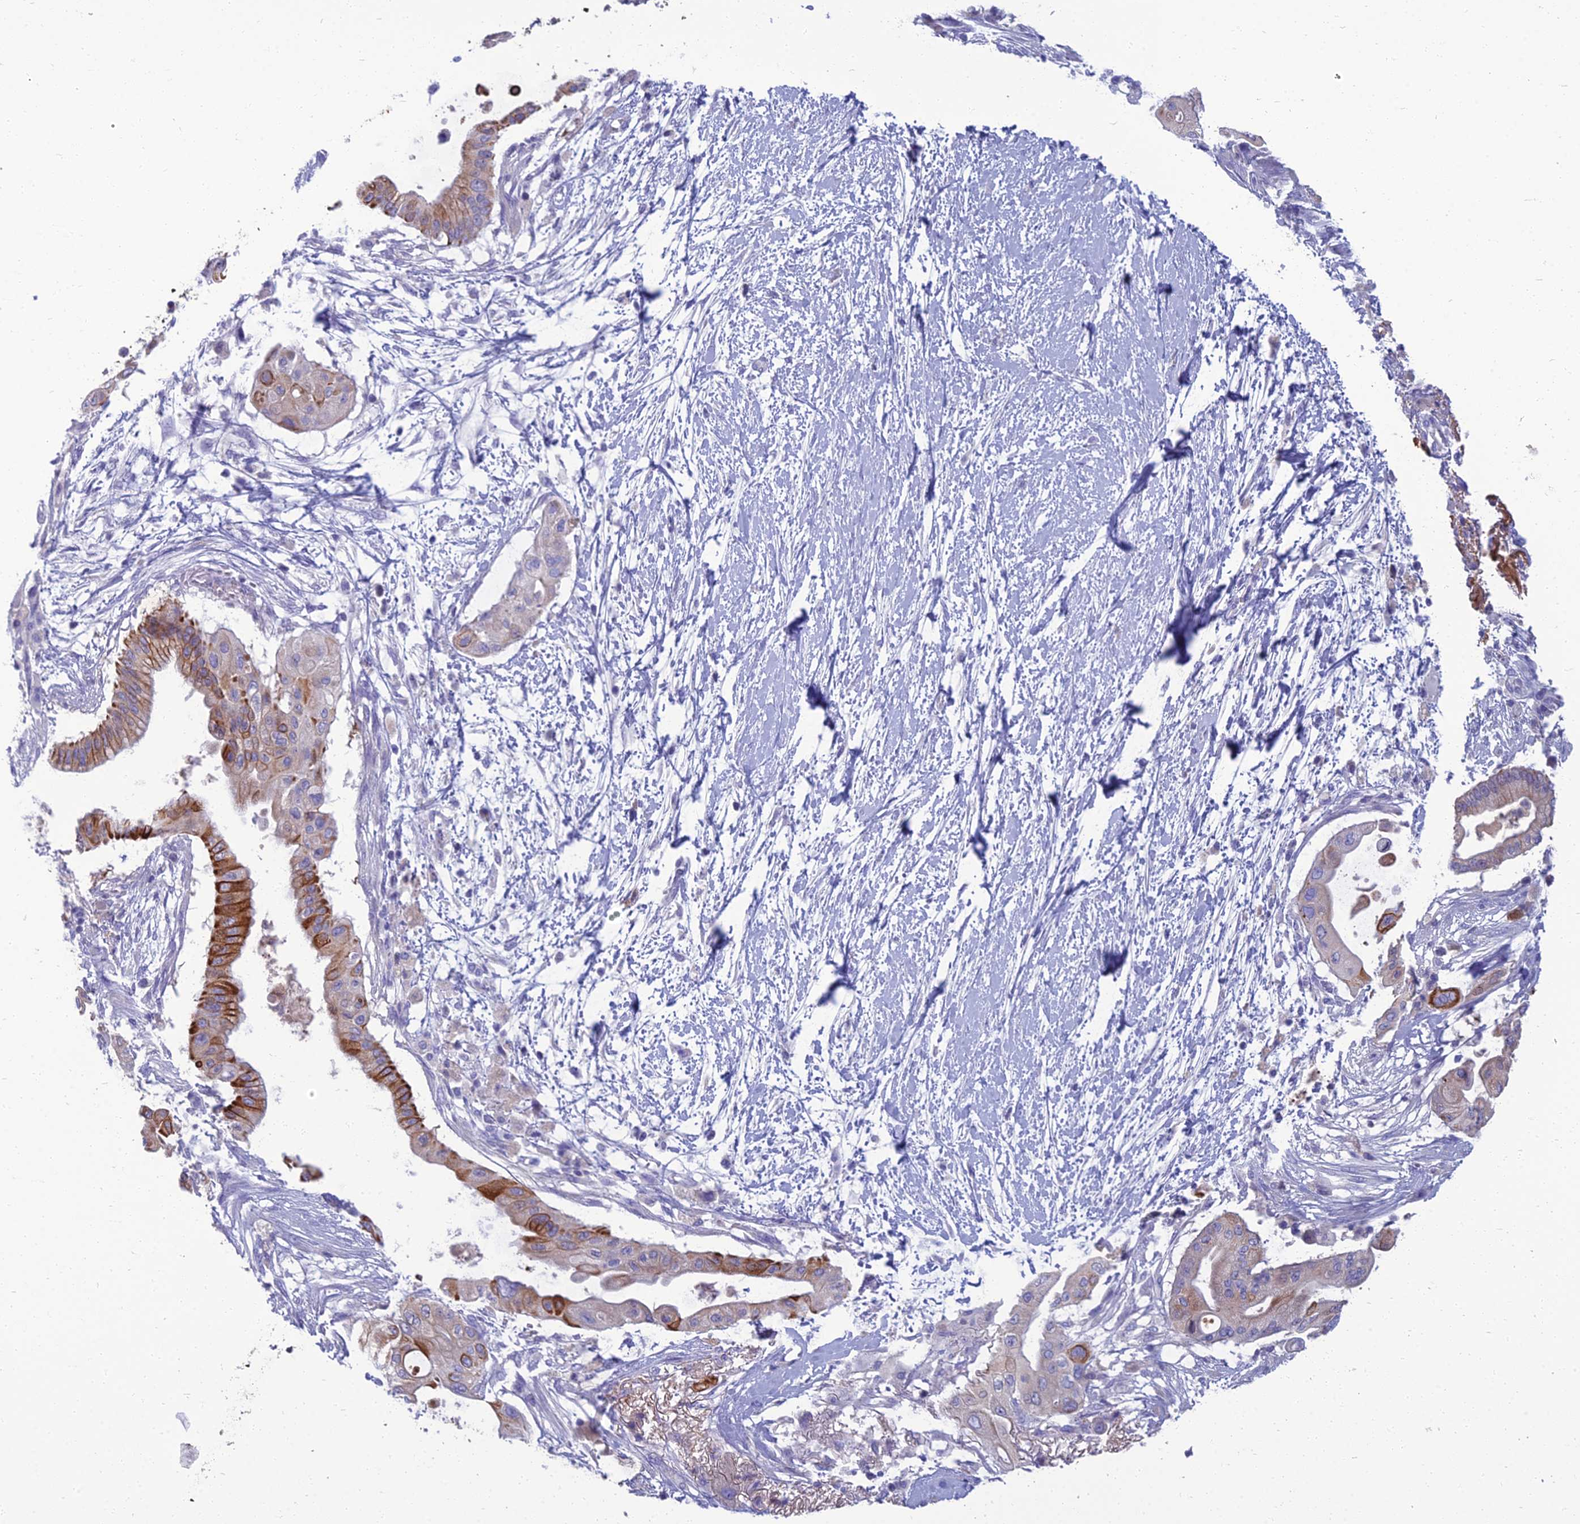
{"staining": {"intensity": "moderate", "quantity": "25%-75%", "location": "cytoplasmic/membranous"}, "tissue": "pancreatic cancer", "cell_type": "Tumor cells", "image_type": "cancer", "snomed": [{"axis": "morphology", "description": "Adenocarcinoma, NOS"}, {"axis": "topography", "description": "Pancreas"}], "caption": "Brown immunohistochemical staining in pancreatic adenocarcinoma exhibits moderate cytoplasmic/membranous positivity in approximately 25%-75% of tumor cells. The staining was performed using DAB, with brown indicating positive protein expression. Nuclei are stained blue with hematoxylin.", "gene": "SPTLC3", "patient": {"sex": "male", "age": 68}}